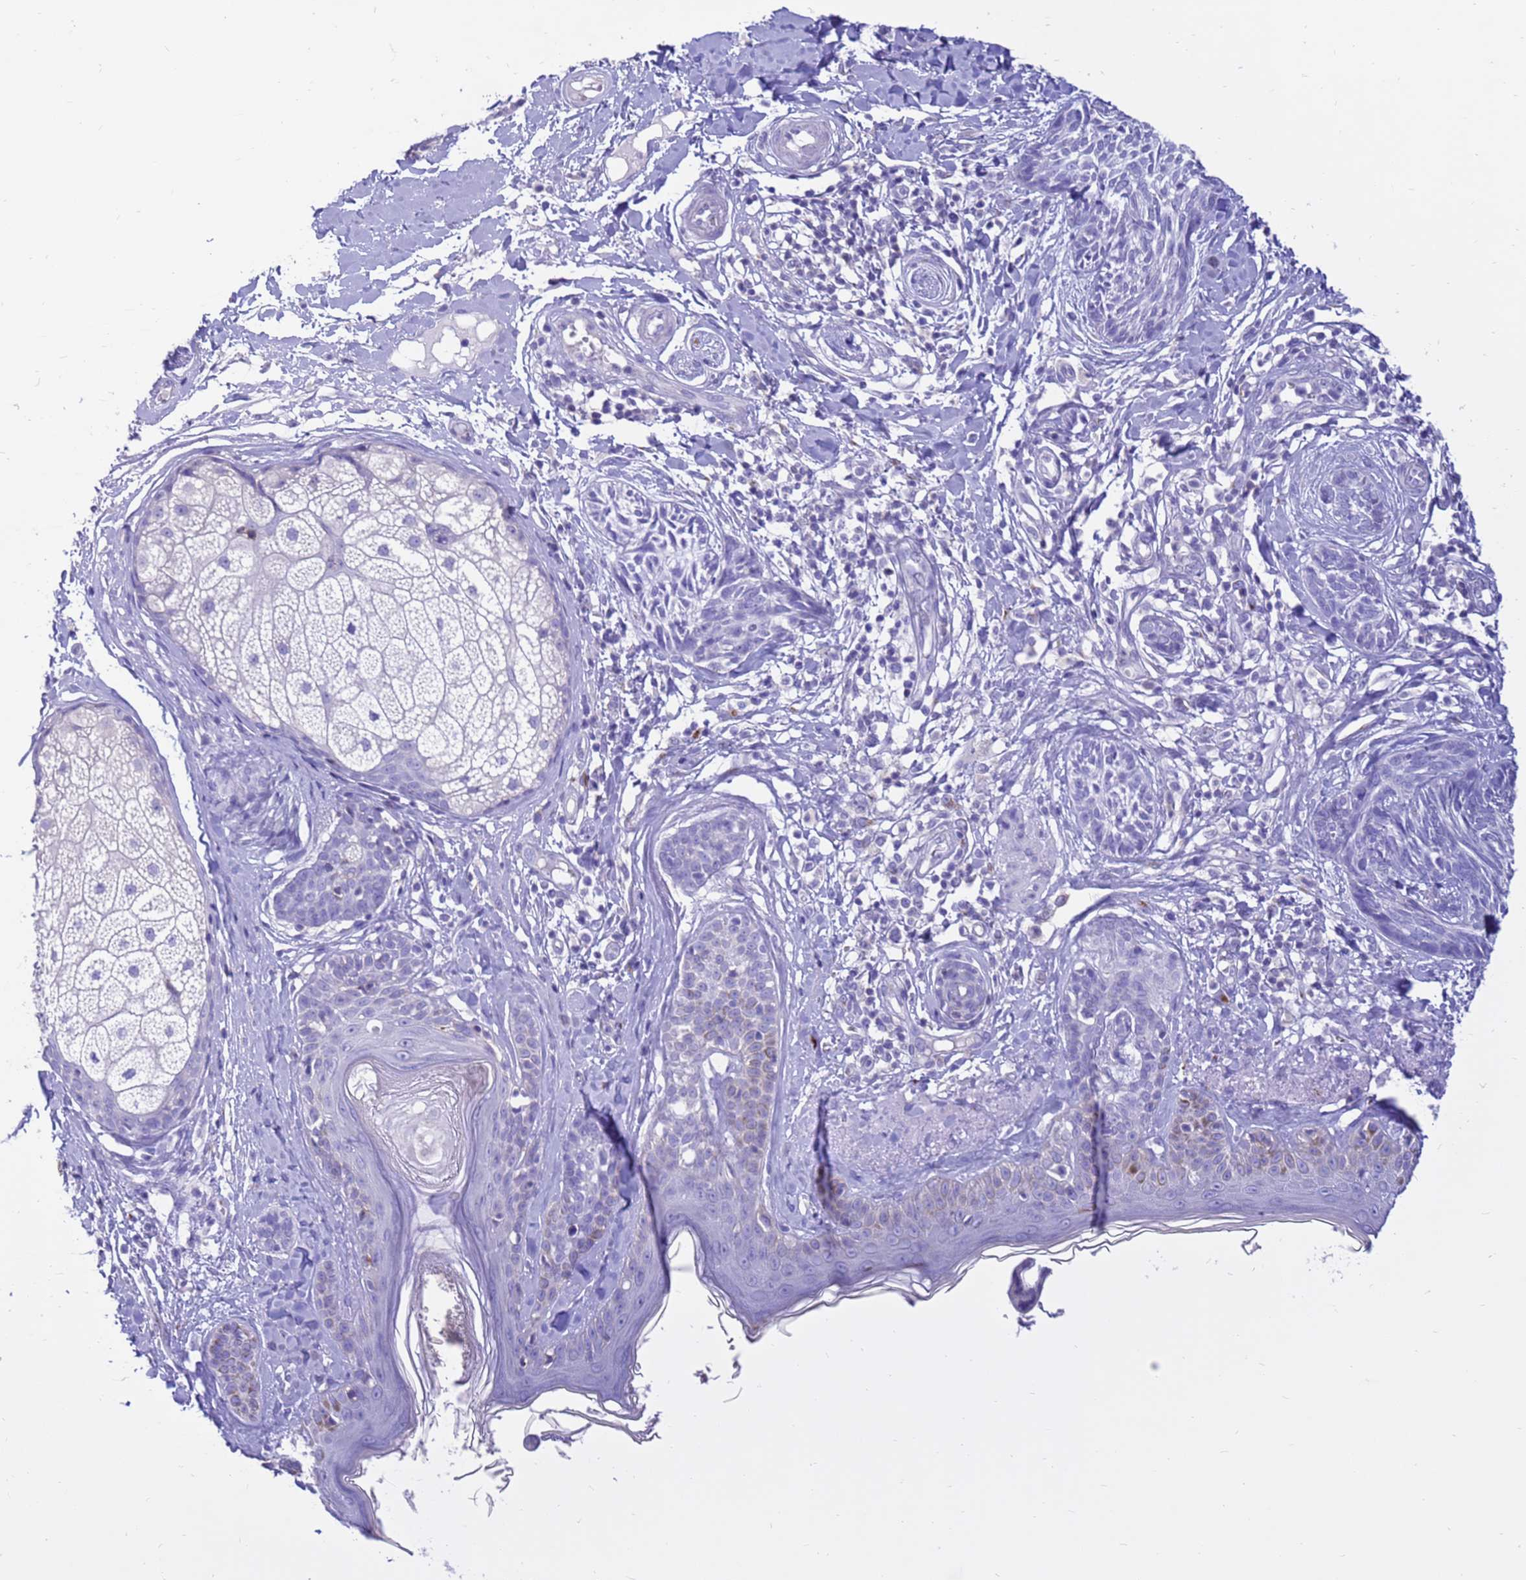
{"staining": {"intensity": "negative", "quantity": "none", "location": "none"}, "tissue": "skin cancer", "cell_type": "Tumor cells", "image_type": "cancer", "snomed": [{"axis": "morphology", "description": "Squamous cell carcinoma, NOS"}, {"axis": "topography", "description": "Skin"}], "caption": "Immunohistochemistry (IHC) image of human squamous cell carcinoma (skin) stained for a protein (brown), which demonstrates no positivity in tumor cells. (DAB immunohistochemistry visualized using brightfield microscopy, high magnification).", "gene": "PDE10A", "patient": {"sex": "male", "age": 82}}